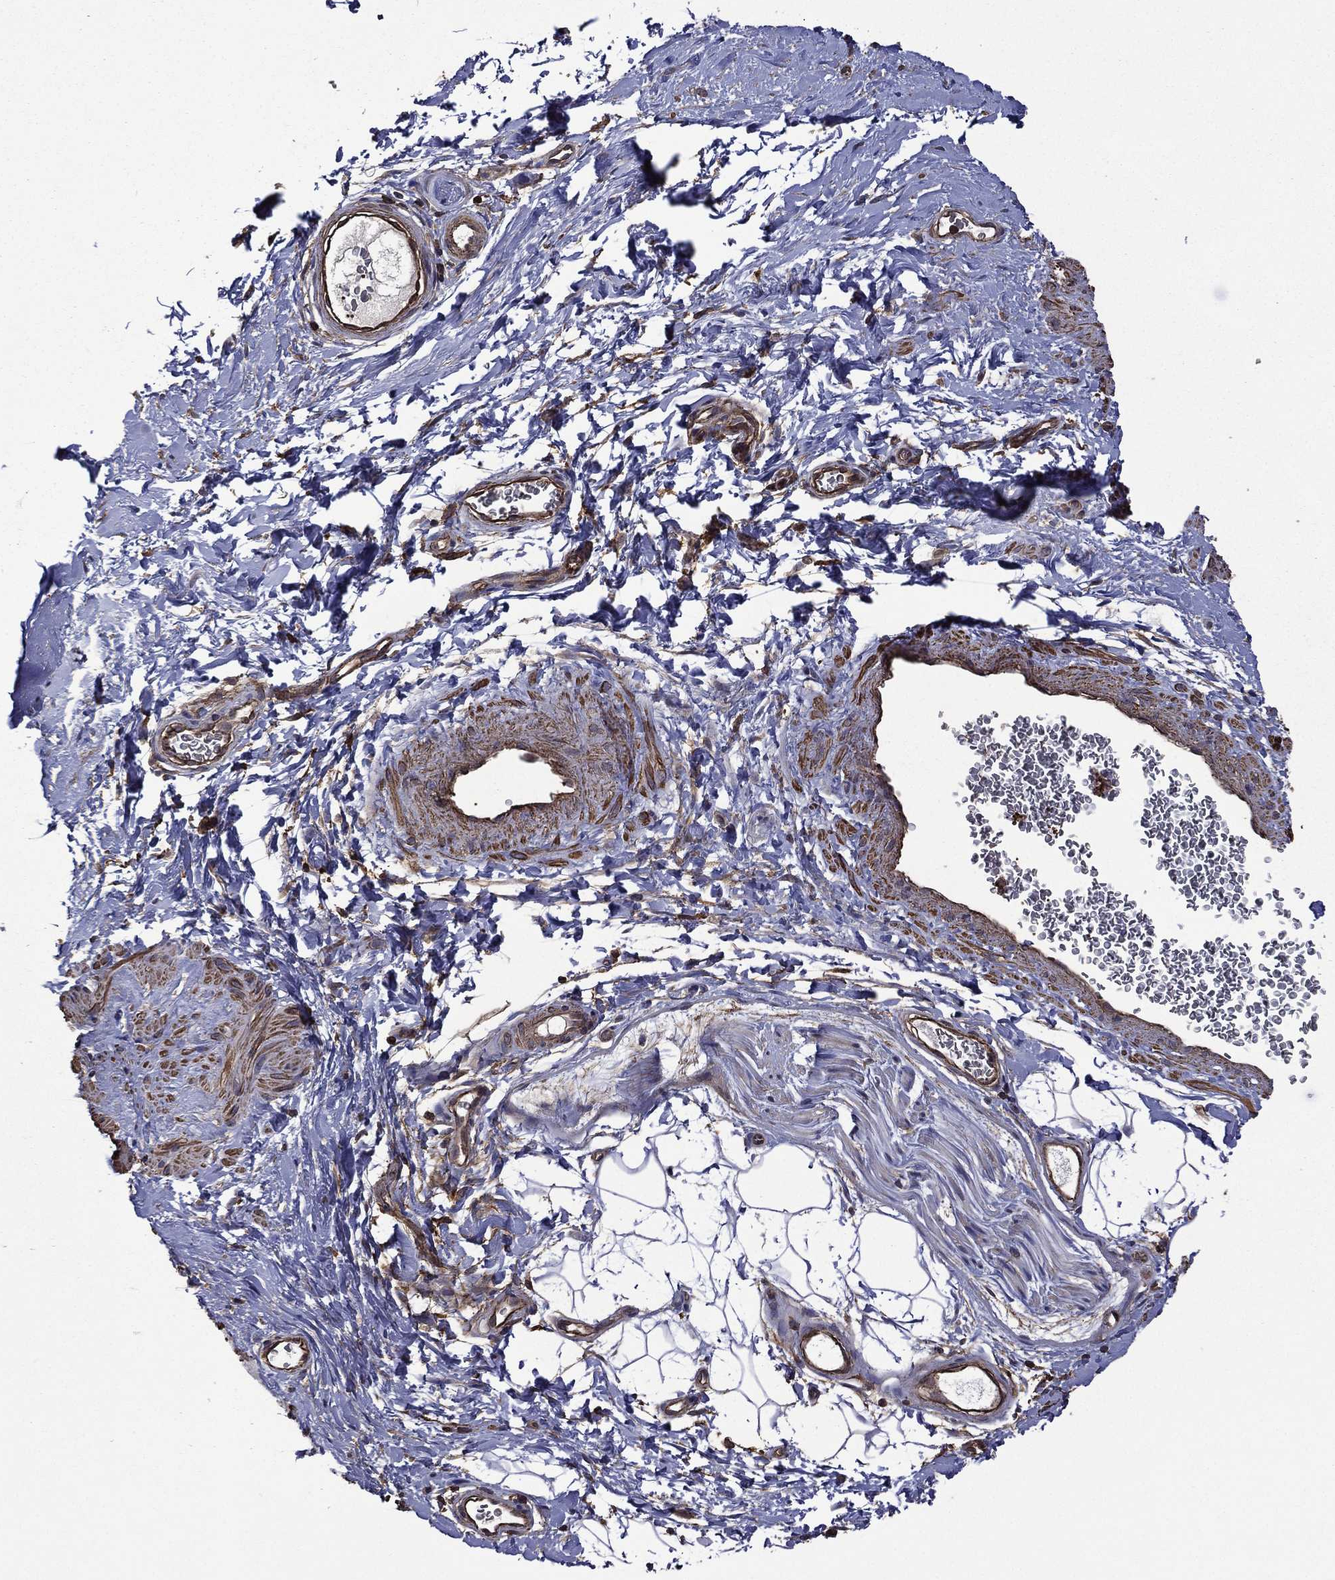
{"staining": {"intensity": "negative", "quantity": "none", "location": "none"}, "tissue": "adipose tissue", "cell_type": "Adipocytes", "image_type": "normal", "snomed": [{"axis": "morphology", "description": "Normal tissue, NOS"}, {"axis": "topography", "description": "Soft tissue"}, {"axis": "topography", "description": "Vascular tissue"}], "caption": "Protein analysis of unremarkable adipose tissue reveals no significant positivity in adipocytes.", "gene": "PLPP3", "patient": {"sex": "male", "age": 41}}